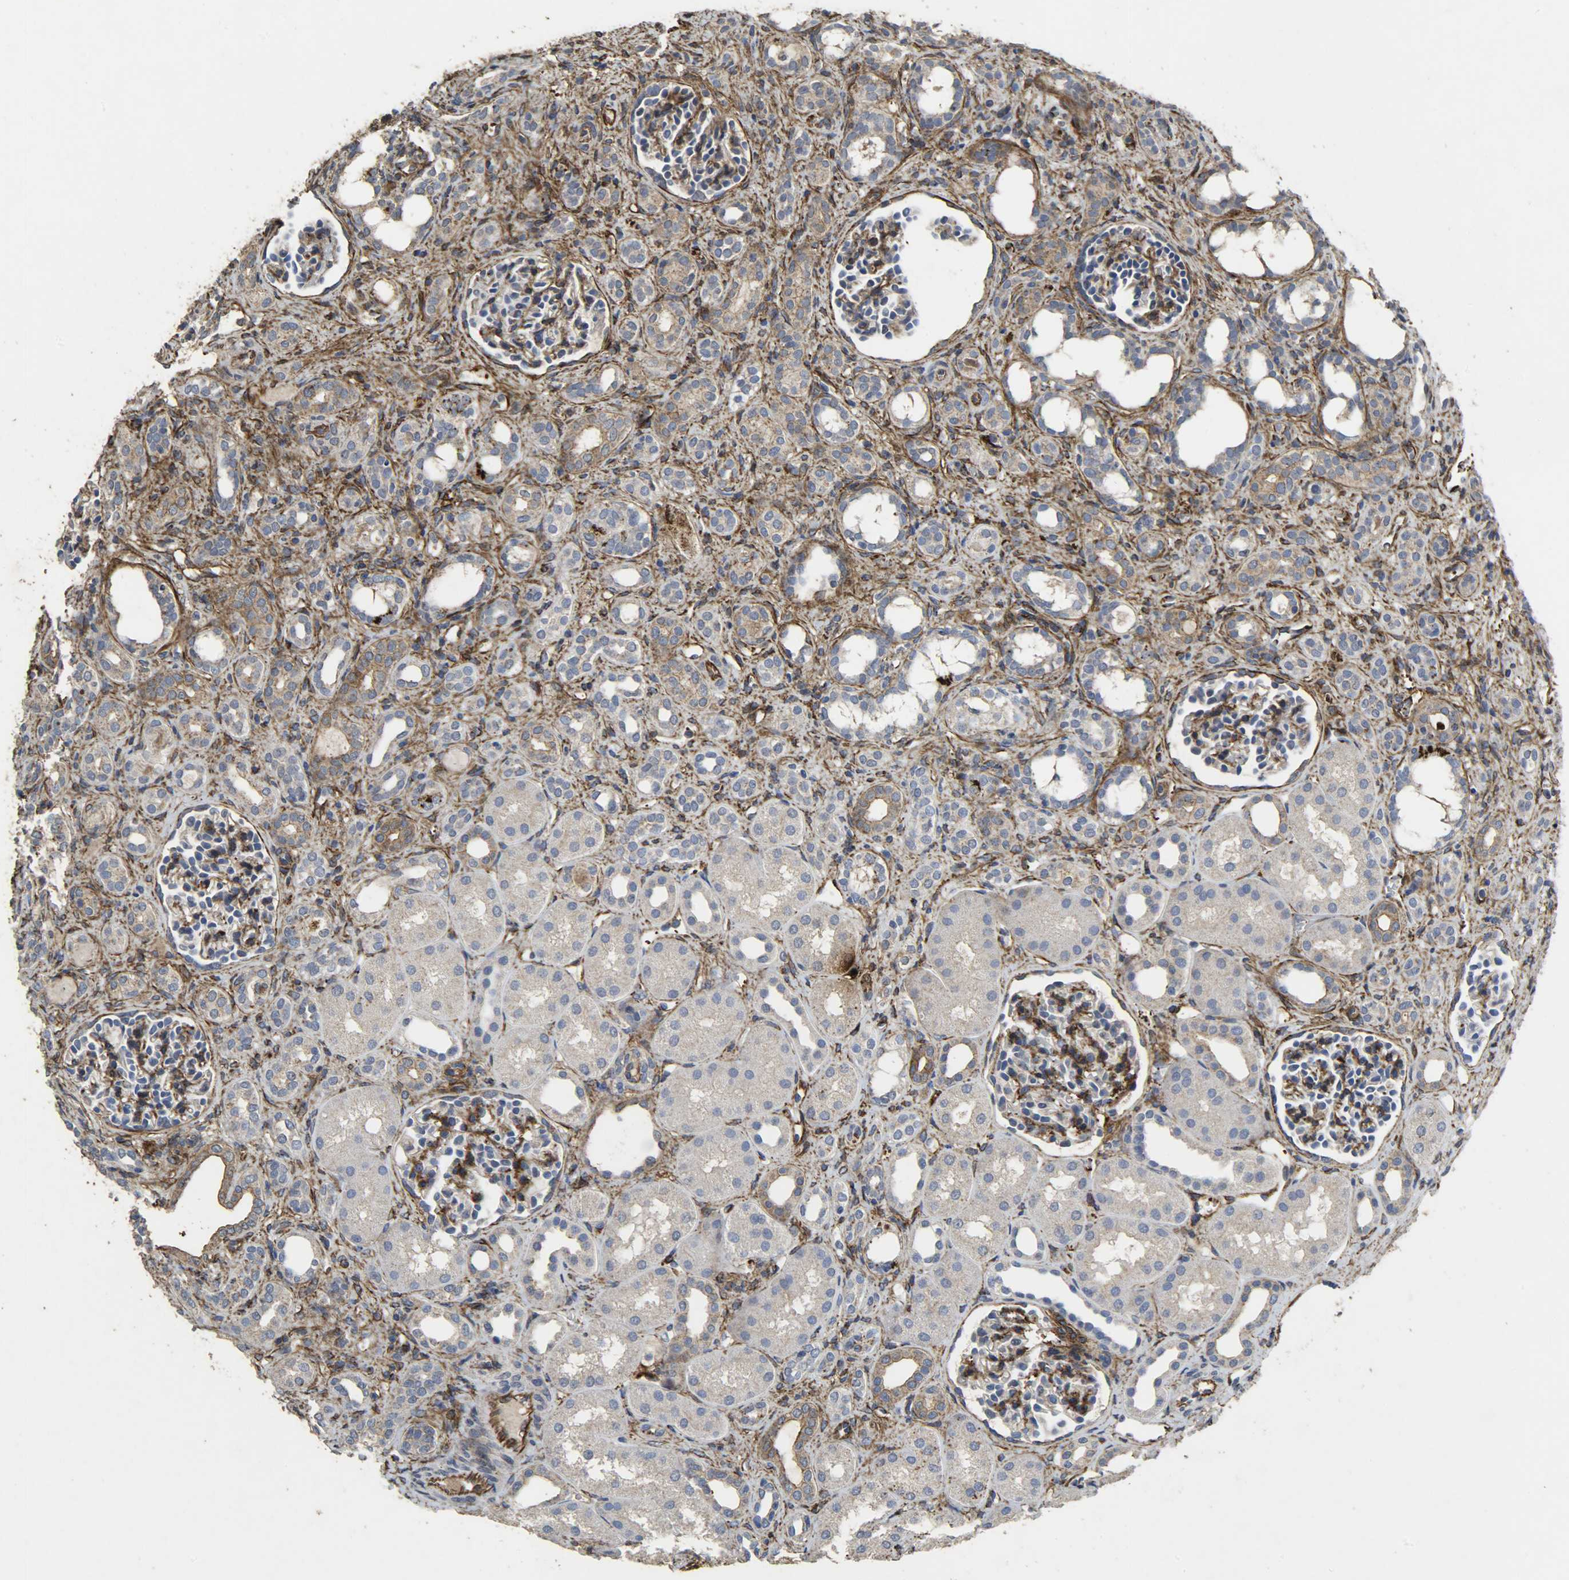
{"staining": {"intensity": "strong", "quantity": "25%-75%", "location": "cytoplasmic/membranous"}, "tissue": "kidney", "cell_type": "Cells in glomeruli", "image_type": "normal", "snomed": [{"axis": "morphology", "description": "Normal tissue, NOS"}, {"axis": "topography", "description": "Kidney"}], "caption": "Kidney stained for a protein reveals strong cytoplasmic/membranous positivity in cells in glomeruli. (DAB (3,3'-diaminobenzidine) IHC with brightfield microscopy, high magnification).", "gene": "TPM4", "patient": {"sex": "male", "age": 7}}